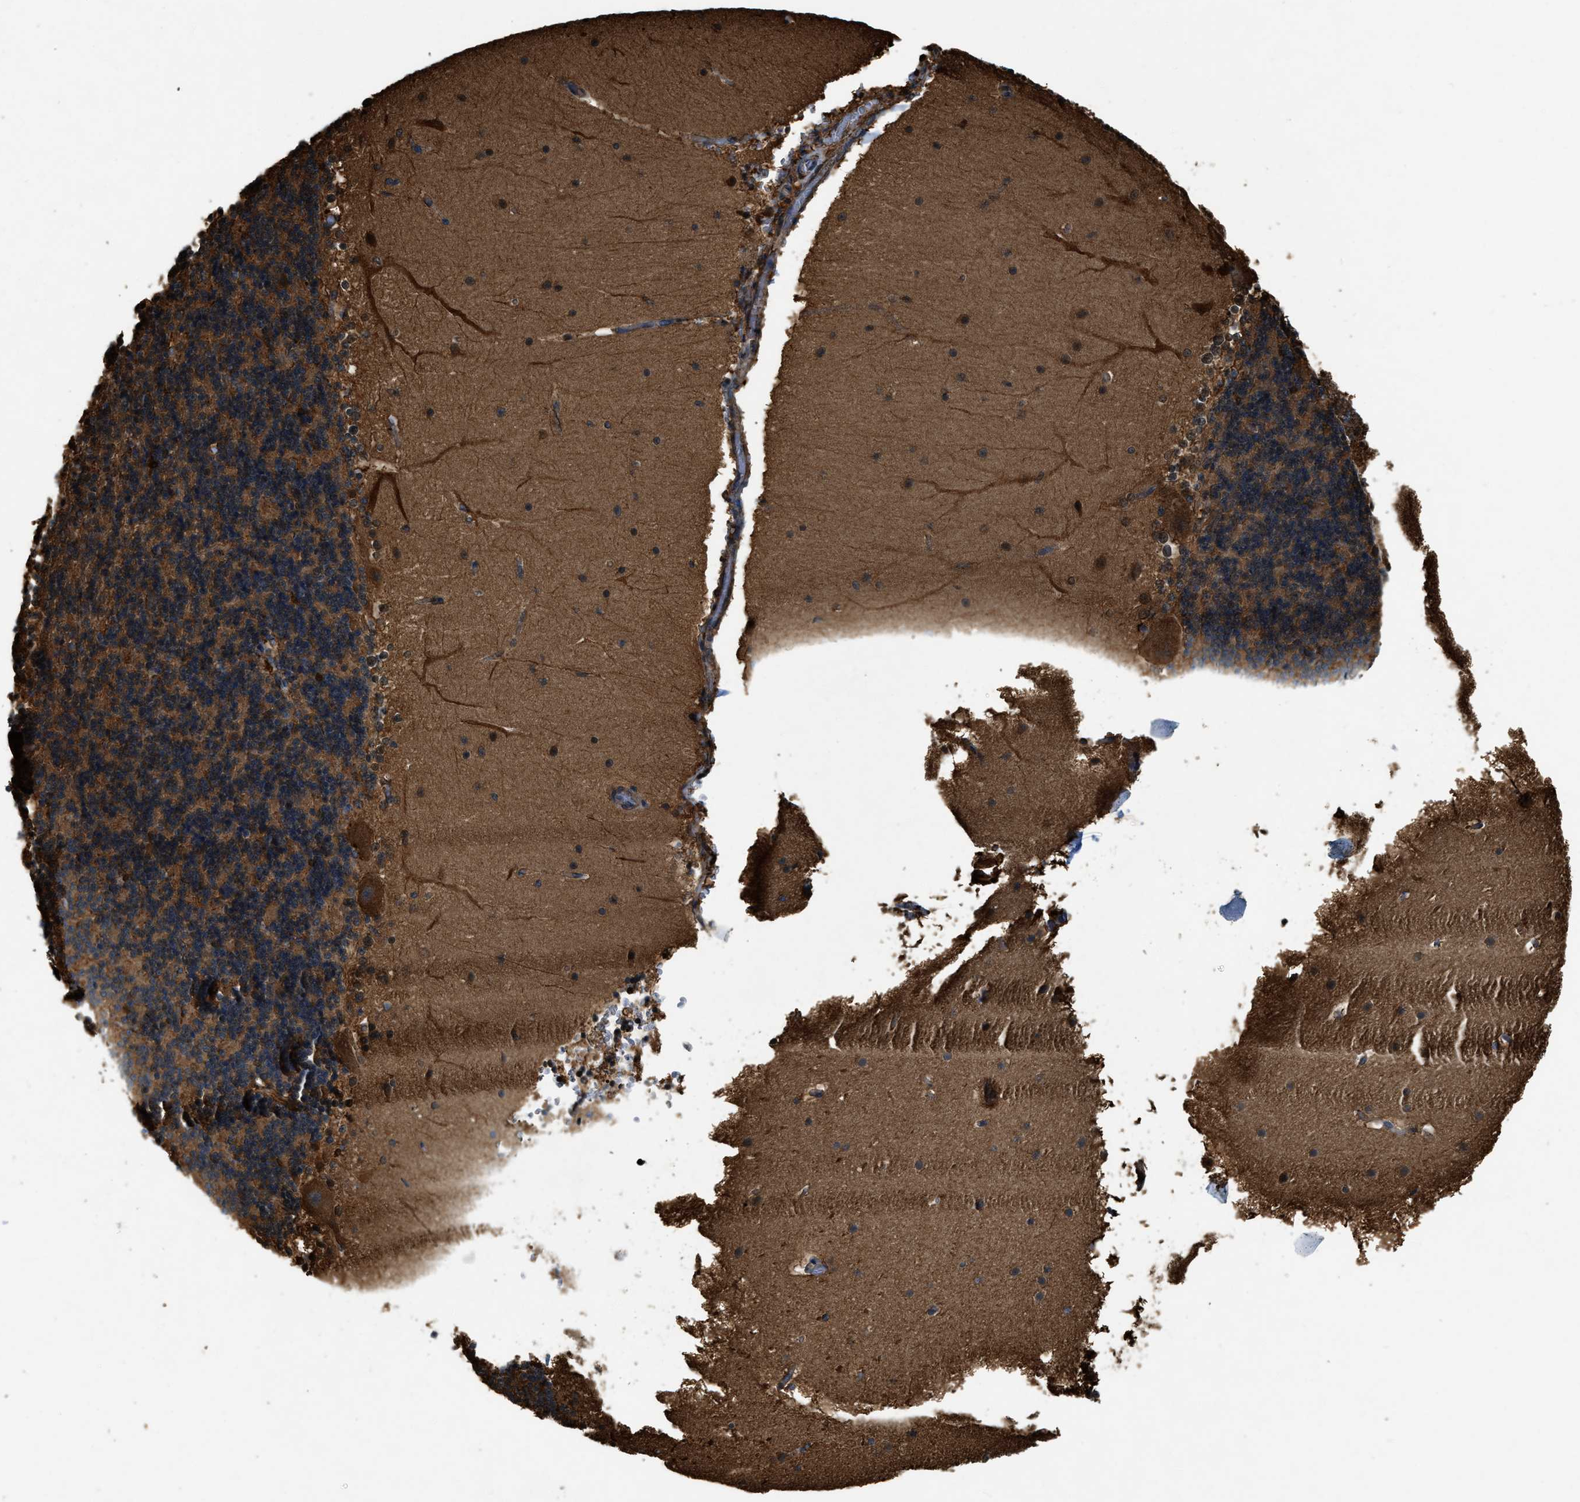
{"staining": {"intensity": "moderate", "quantity": "25%-75%", "location": "cytoplasmic/membranous"}, "tissue": "cerebellum", "cell_type": "Cells in granular layer", "image_type": "normal", "snomed": [{"axis": "morphology", "description": "Normal tissue, NOS"}, {"axis": "topography", "description": "Cerebellum"}], "caption": "Protein staining displays moderate cytoplasmic/membranous positivity in about 25%-75% of cells in granular layer in unremarkable cerebellum.", "gene": "YARS1", "patient": {"sex": "female", "age": 19}}